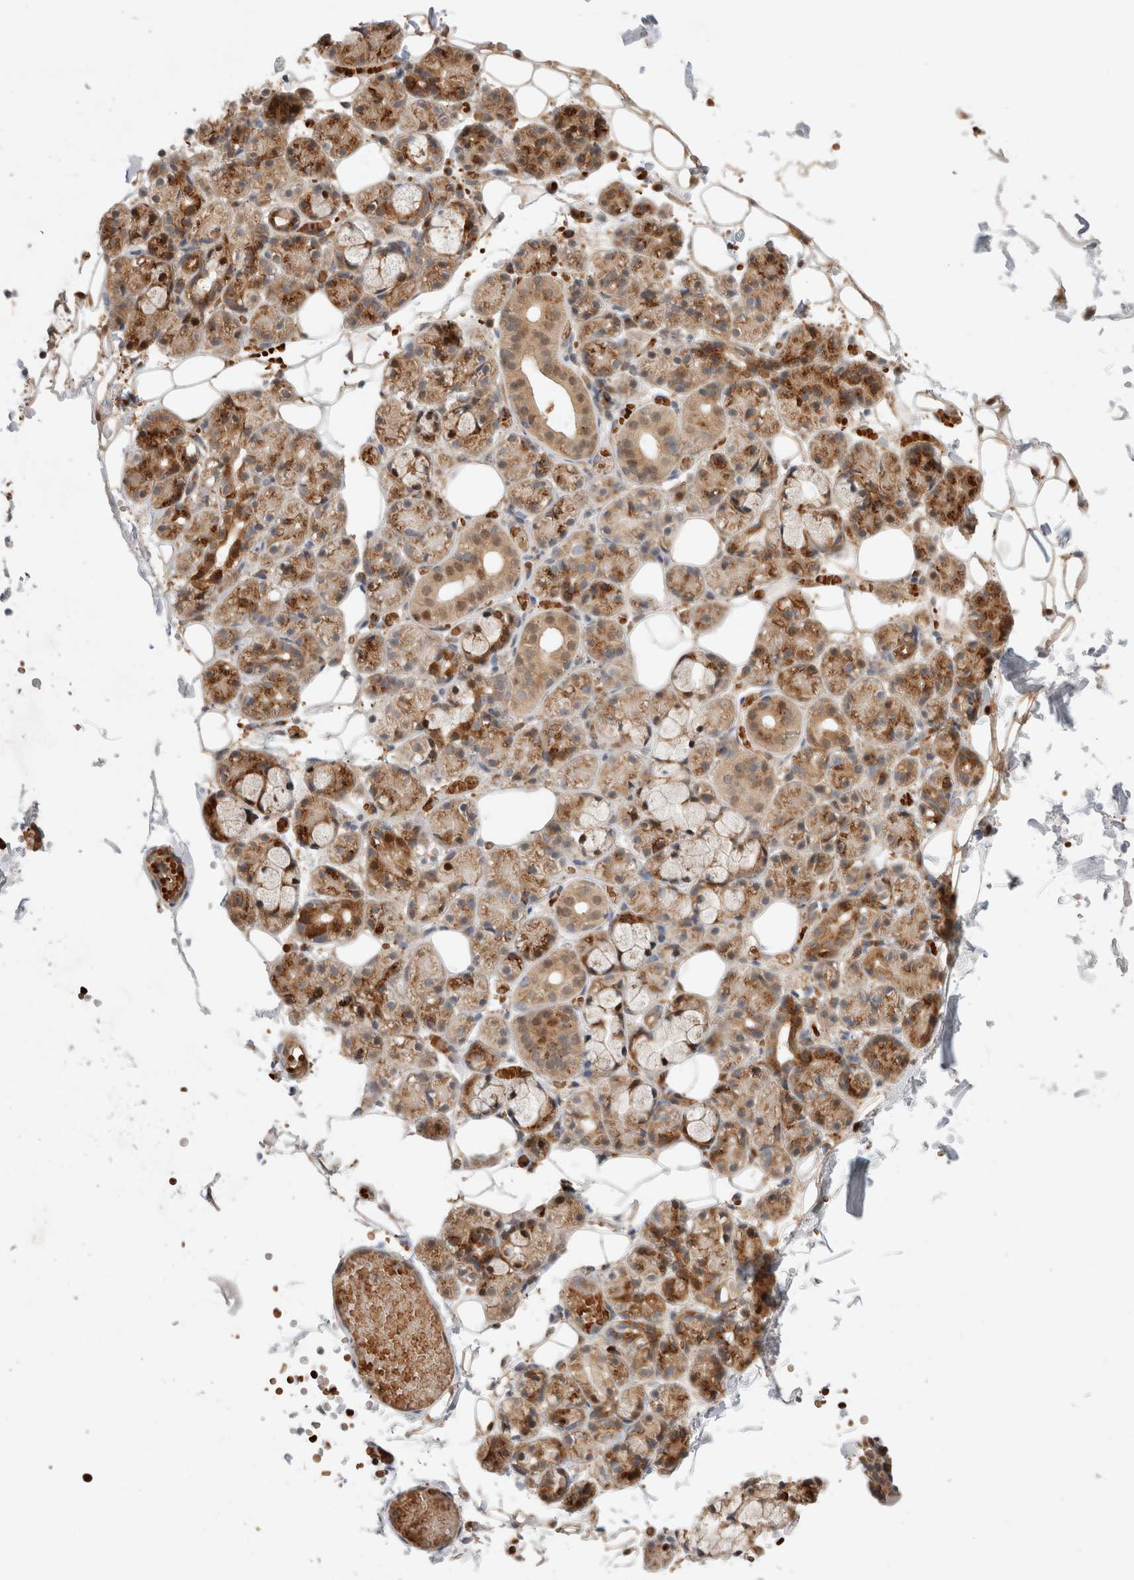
{"staining": {"intensity": "moderate", "quantity": ">75%", "location": "cytoplasmic/membranous,nuclear"}, "tissue": "salivary gland", "cell_type": "Glandular cells", "image_type": "normal", "snomed": [{"axis": "morphology", "description": "Normal tissue, NOS"}, {"axis": "topography", "description": "Salivary gland"}], "caption": "Immunohistochemical staining of unremarkable salivary gland displays medium levels of moderate cytoplasmic/membranous,nuclear staining in approximately >75% of glandular cells.", "gene": "OTUD6B", "patient": {"sex": "male", "age": 63}}